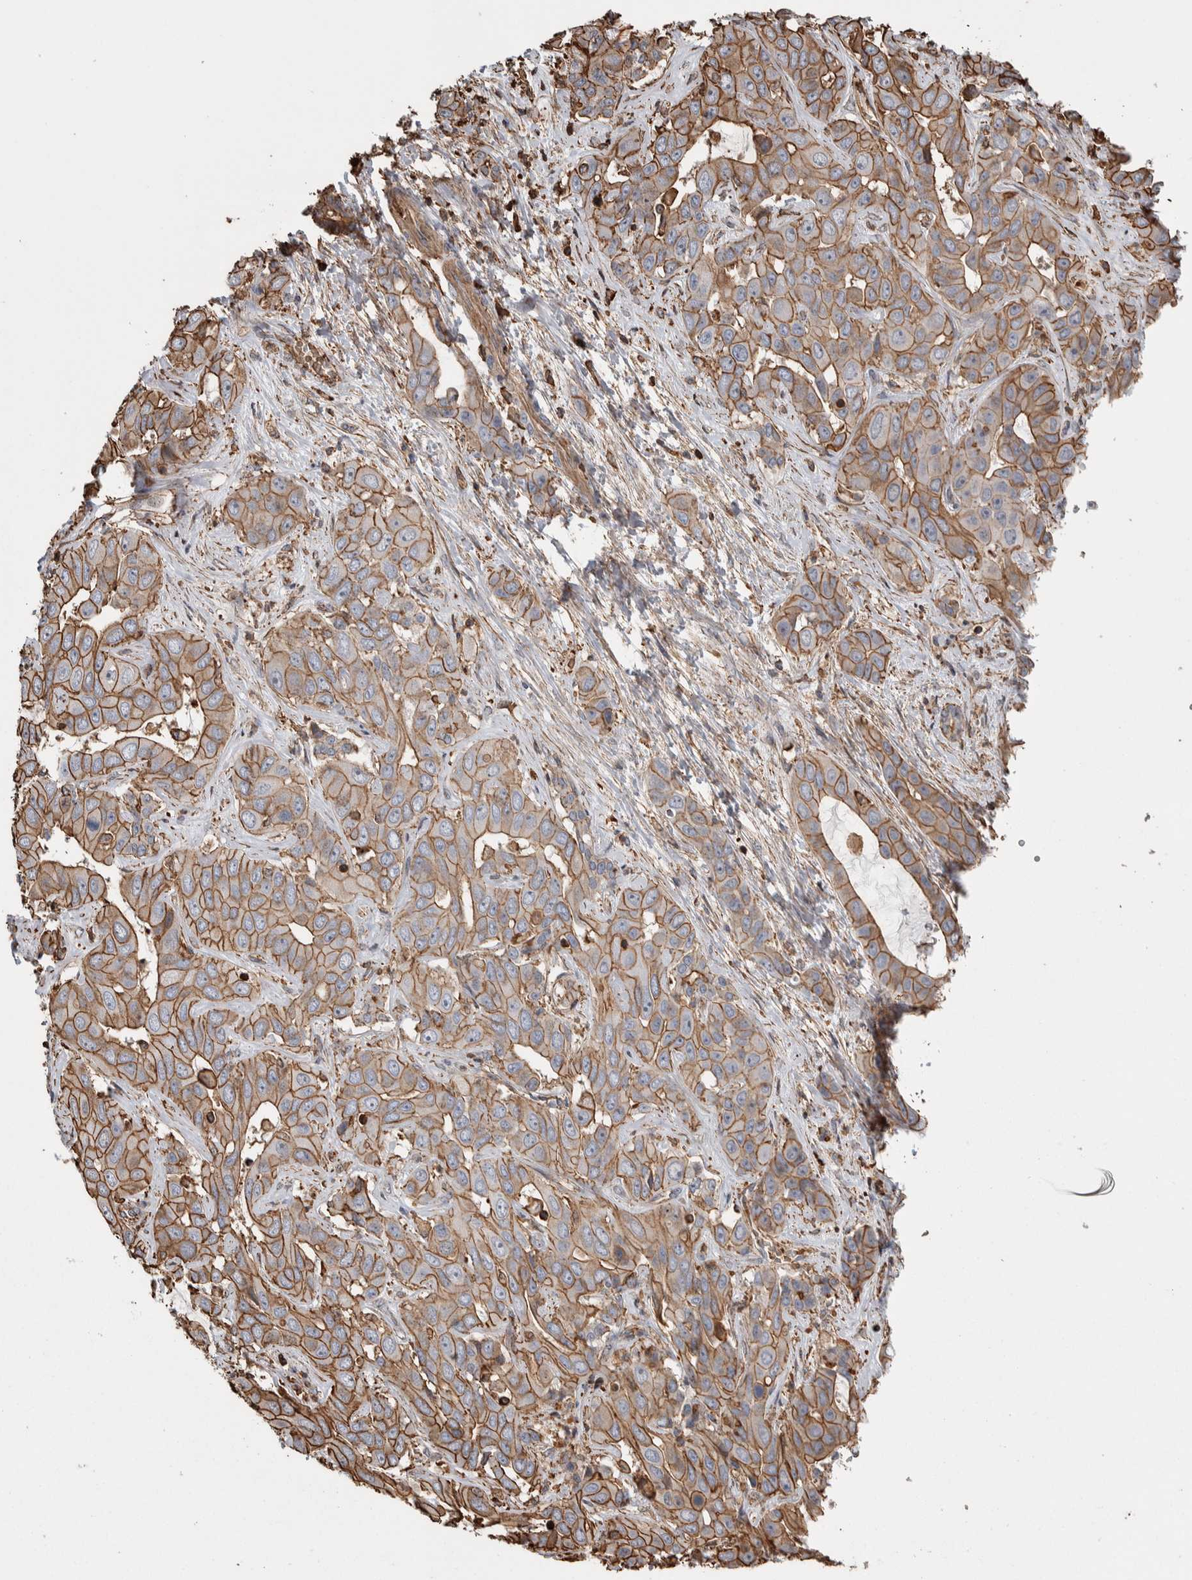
{"staining": {"intensity": "moderate", "quantity": ">75%", "location": "cytoplasmic/membranous"}, "tissue": "liver cancer", "cell_type": "Tumor cells", "image_type": "cancer", "snomed": [{"axis": "morphology", "description": "Cholangiocarcinoma"}, {"axis": "topography", "description": "Liver"}], "caption": "IHC photomicrograph of neoplastic tissue: cholangiocarcinoma (liver) stained using immunohistochemistry demonstrates medium levels of moderate protein expression localized specifically in the cytoplasmic/membranous of tumor cells, appearing as a cytoplasmic/membranous brown color.", "gene": "ENPP2", "patient": {"sex": "female", "age": 52}}